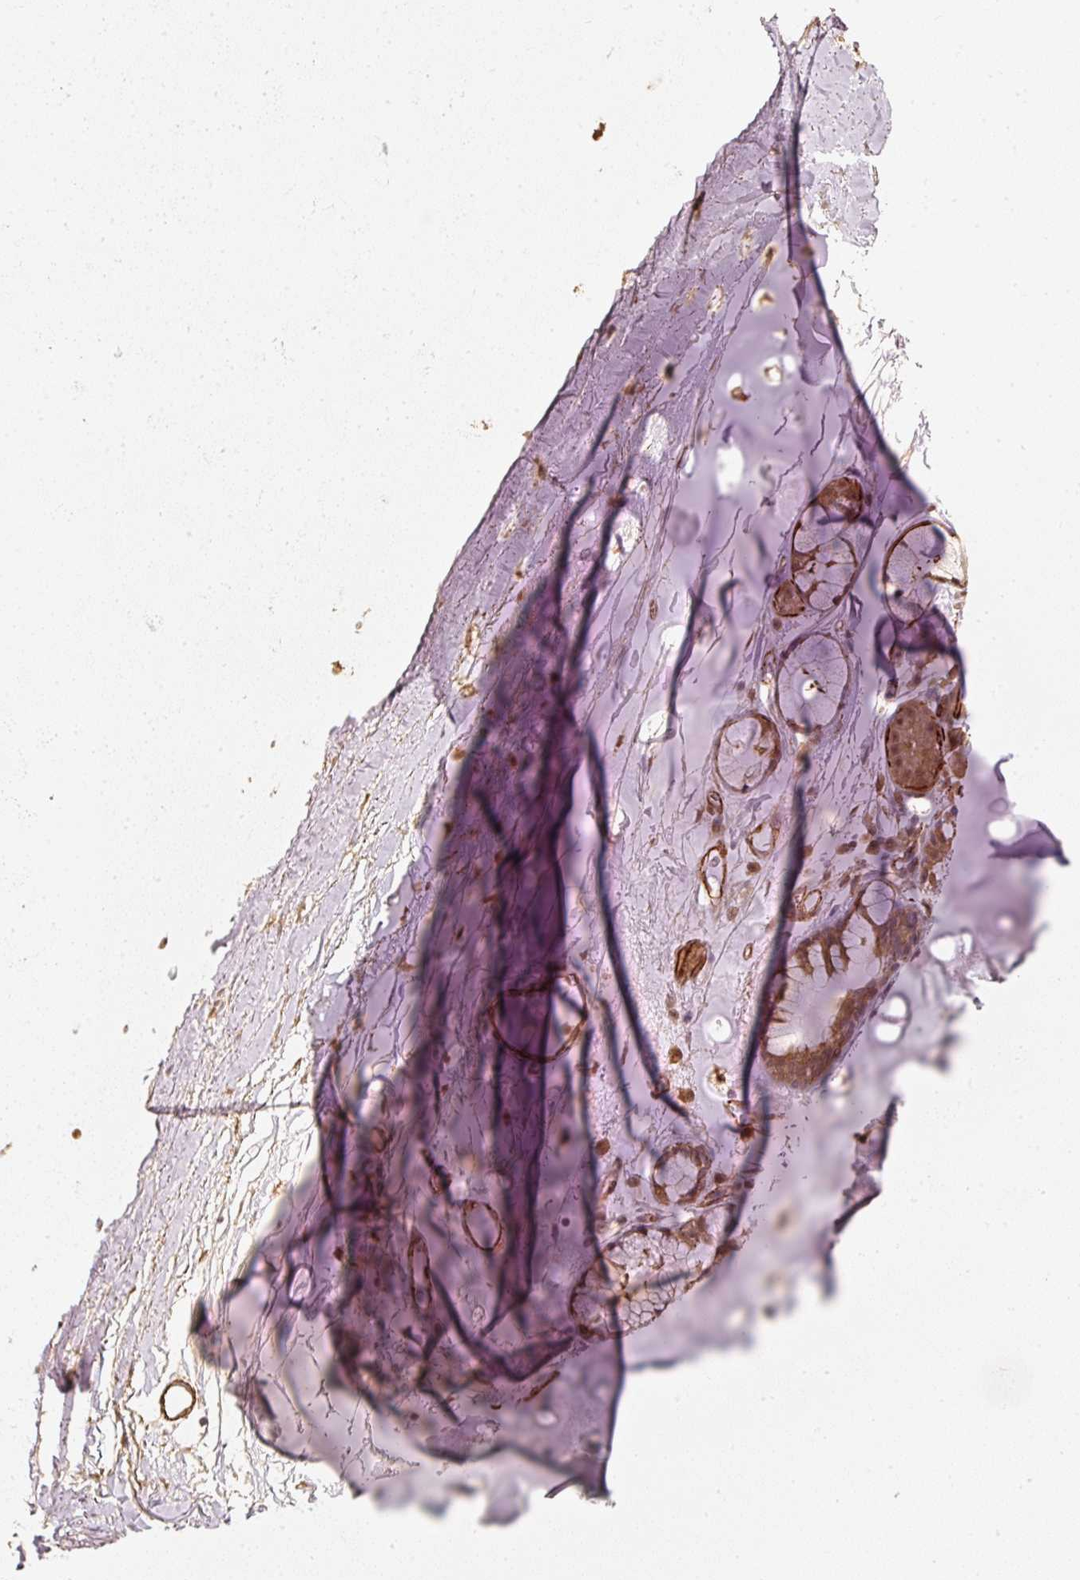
{"staining": {"intensity": "moderate", "quantity": ">75%", "location": "cytoplasmic/membranous,nuclear"}, "tissue": "adipose tissue", "cell_type": "Adipocytes", "image_type": "normal", "snomed": [{"axis": "morphology", "description": "Normal tissue, NOS"}, {"axis": "topography", "description": "Cartilage tissue"}, {"axis": "topography", "description": "Bronchus"}], "caption": "Approximately >75% of adipocytes in normal human adipose tissue show moderate cytoplasmic/membranous,nuclear protein positivity as visualized by brown immunohistochemical staining.", "gene": "PSMD1", "patient": {"sex": "female", "age": 72}}